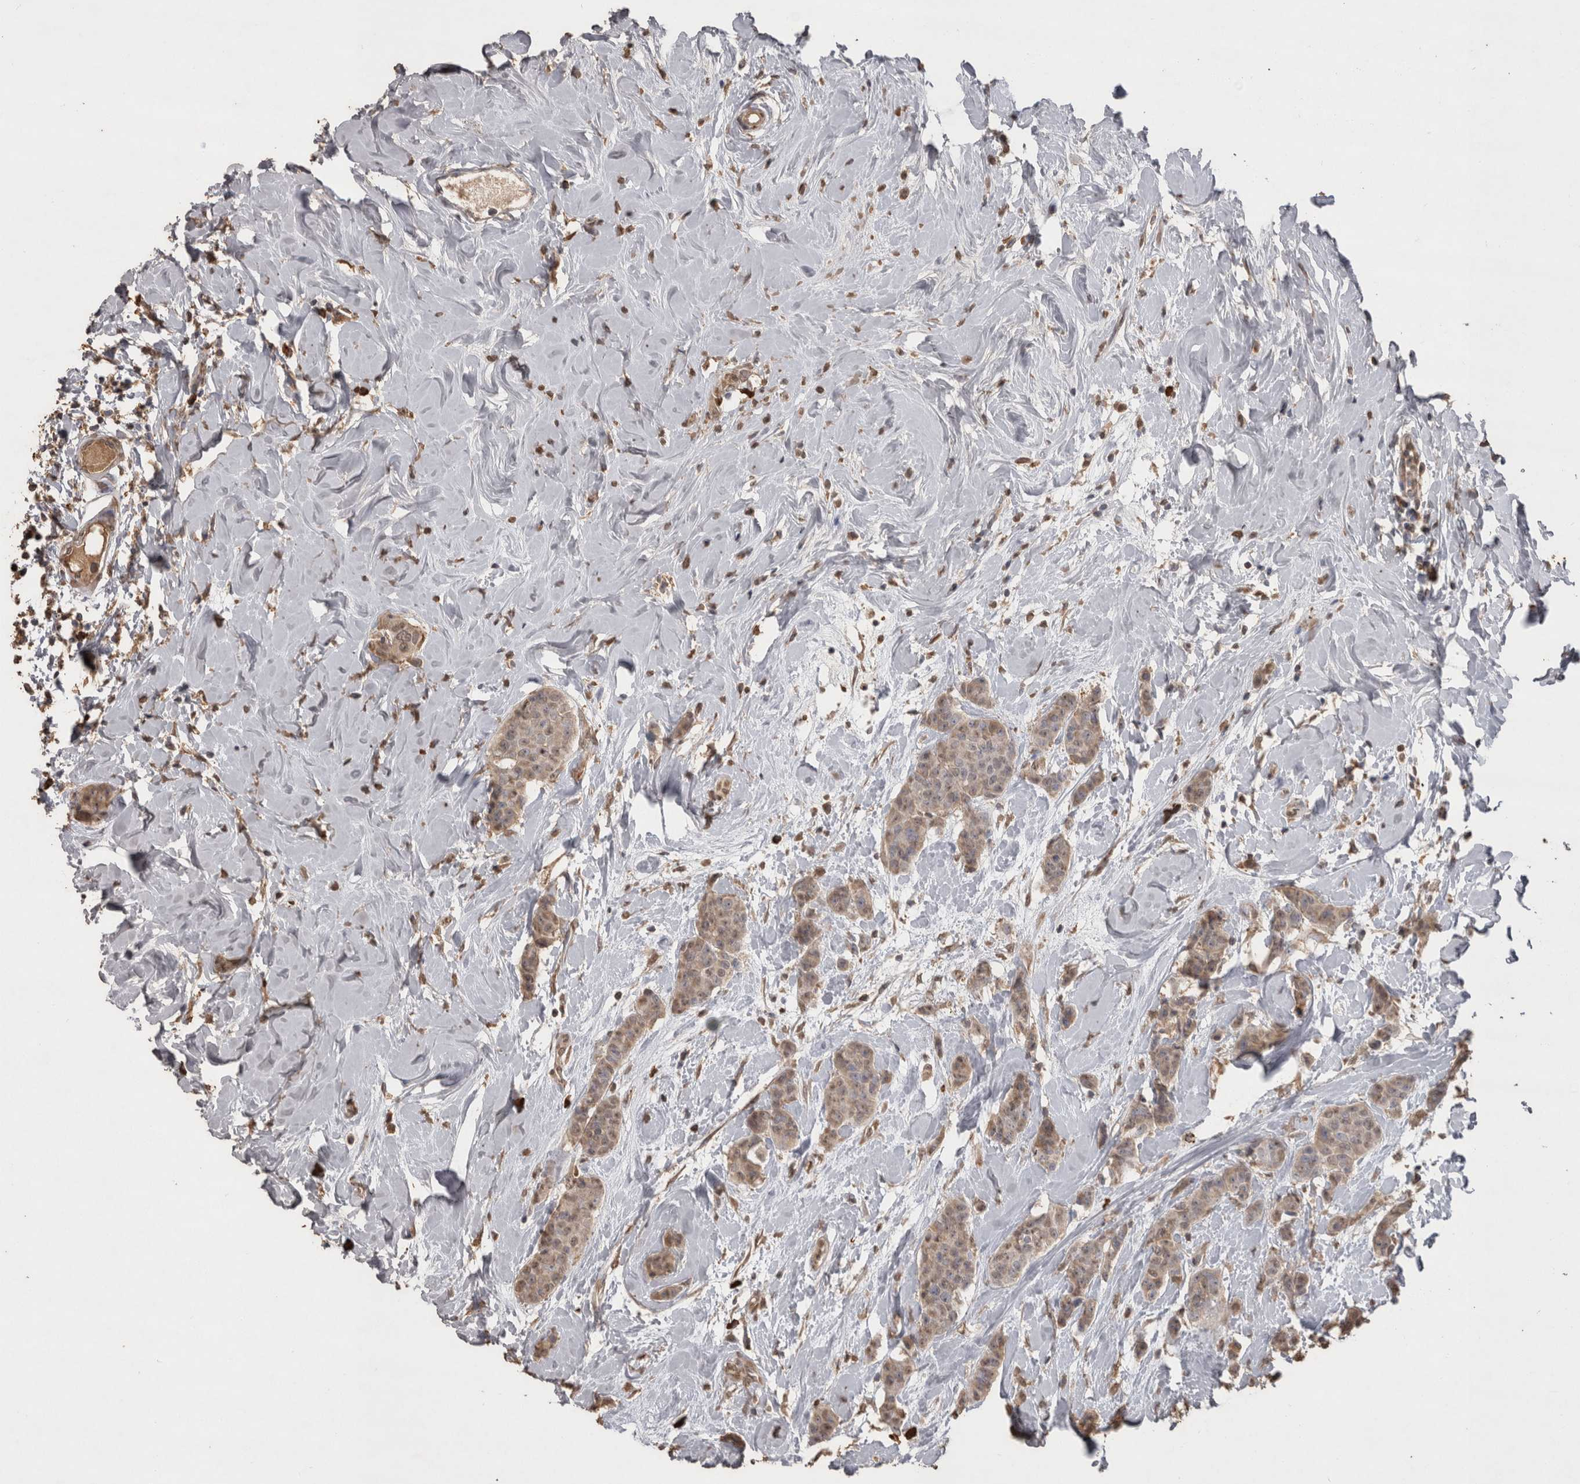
{"staining": {"intensity": "weak", "quantity": ">75%", "location": "cytoplasmic/membranous,nuclear"}, "tissue": "breast cancer", "cell_type": "Tumor cells", "image_type": "cancer", "snomed": [{"axis": "morphology", "description": "Normal tissue, NOS"}, {"axis": "morphology", "description": "Duct carcinoma"}, {"axis": "topography", "description": "Breast"}], "caption": "Brown immunohistochemical staining in breast infiltrating ductal carcinoma displays weak cytoplasmic/membranous and nuclear expression in about >75% of tumor cells. (DAB (3,3'-diaminobenzidine) IHC, brown staining for protein, blue staining for nuclei).", "gene": "CRELD2", "patient": {"sex": "female", "age": 40}}